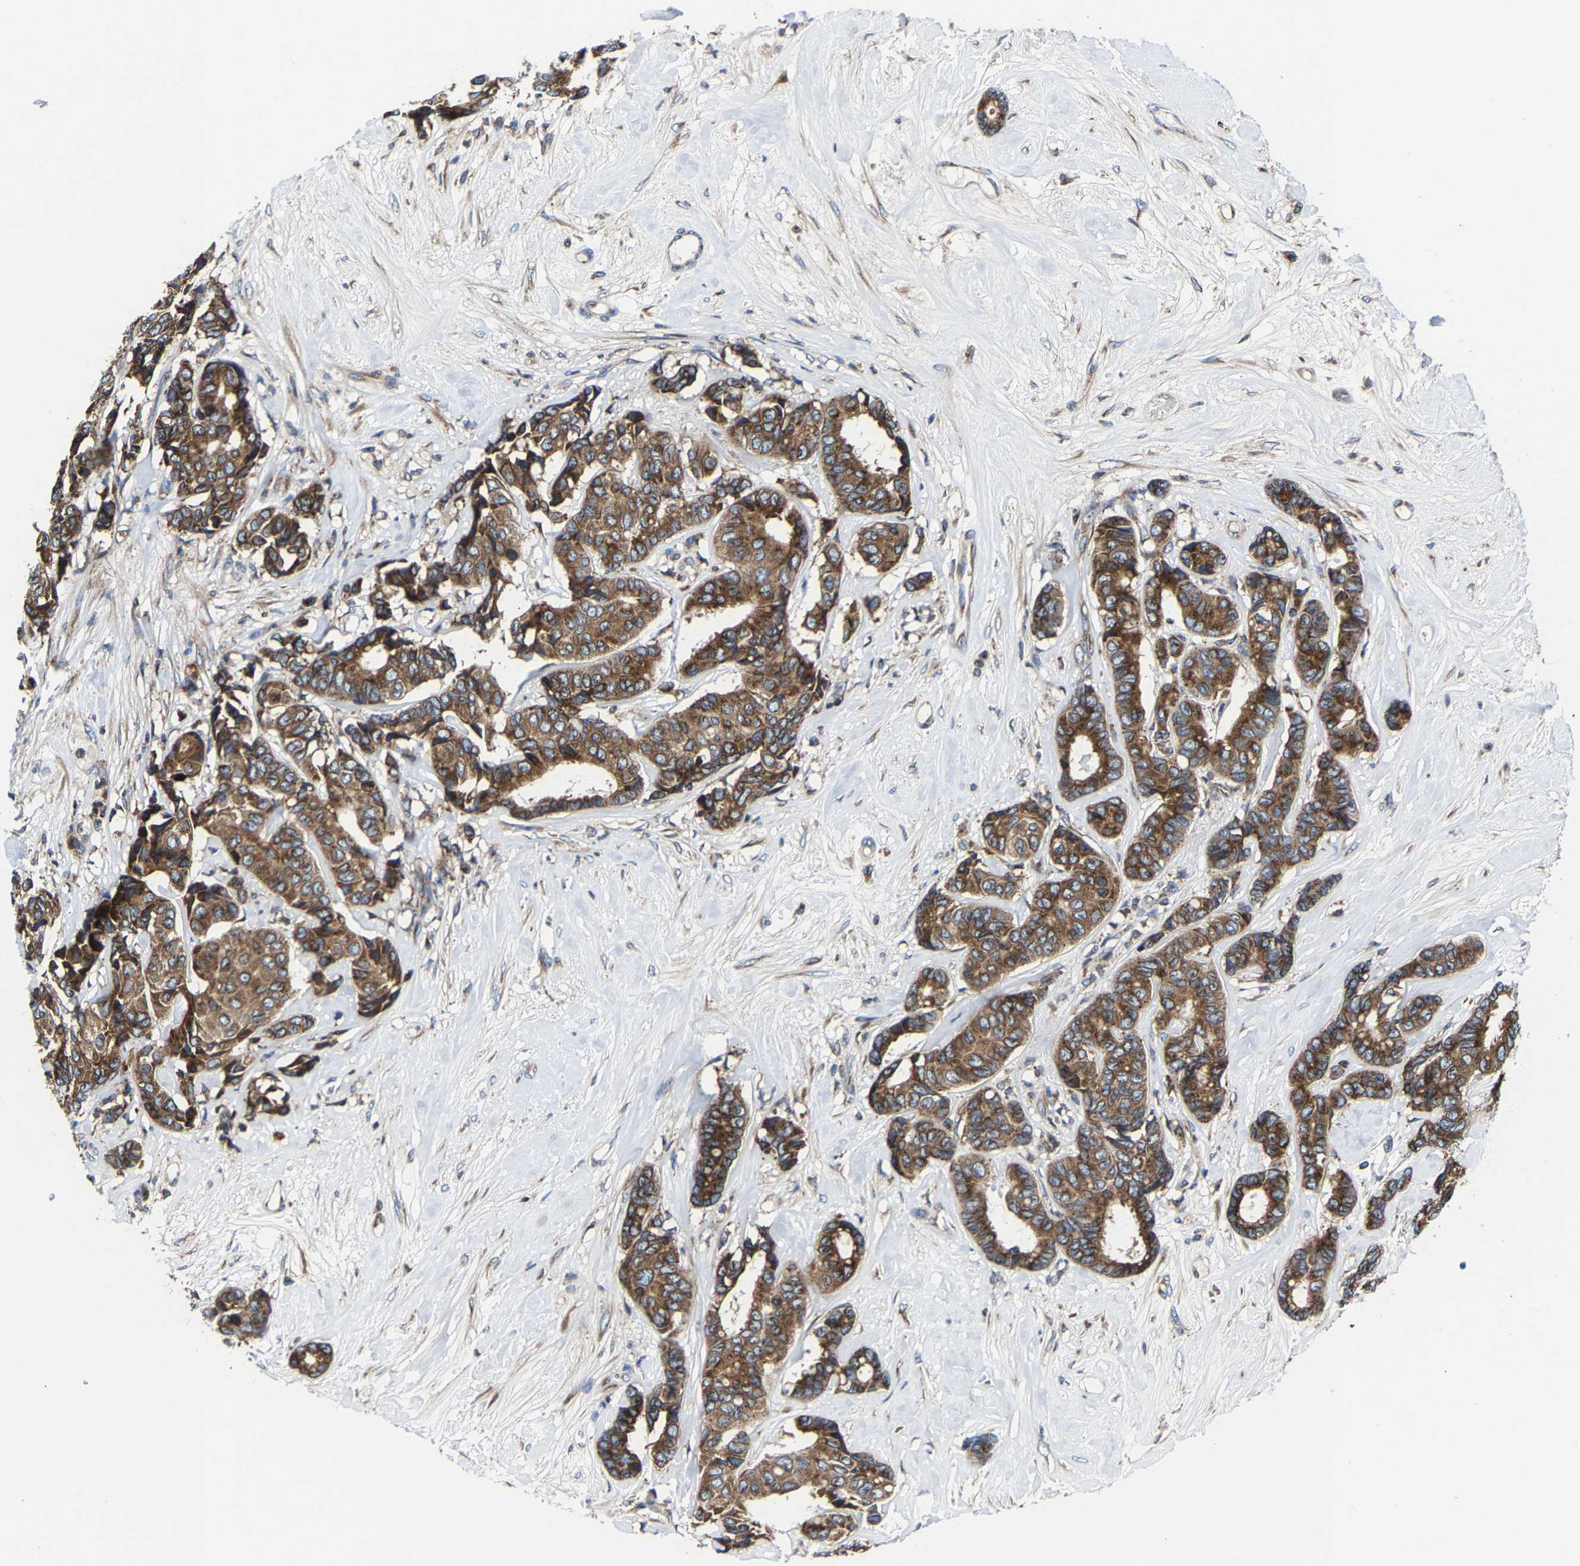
{"staining": {"intensity": "moderate", "quantity": ">75%", "location": "cytoplasmic/membranous"}, "tissue": "breast cancer", "cell_type": "Tumor cells", "image_type": "cancer", "snomed": [{"axis": "morphology", "description": "Duct carcinoma"}, {"axis": "topography", "description": "Breast"}], "caption": "This image reveals immunohistochemistry (IHC) staining of human breast cancer, with medium moderate cytoplasmic/membranous staining in about >75% of tumor cells.", "gene": "EBAG9", "patient": {"sex": "female", "age": 87}}